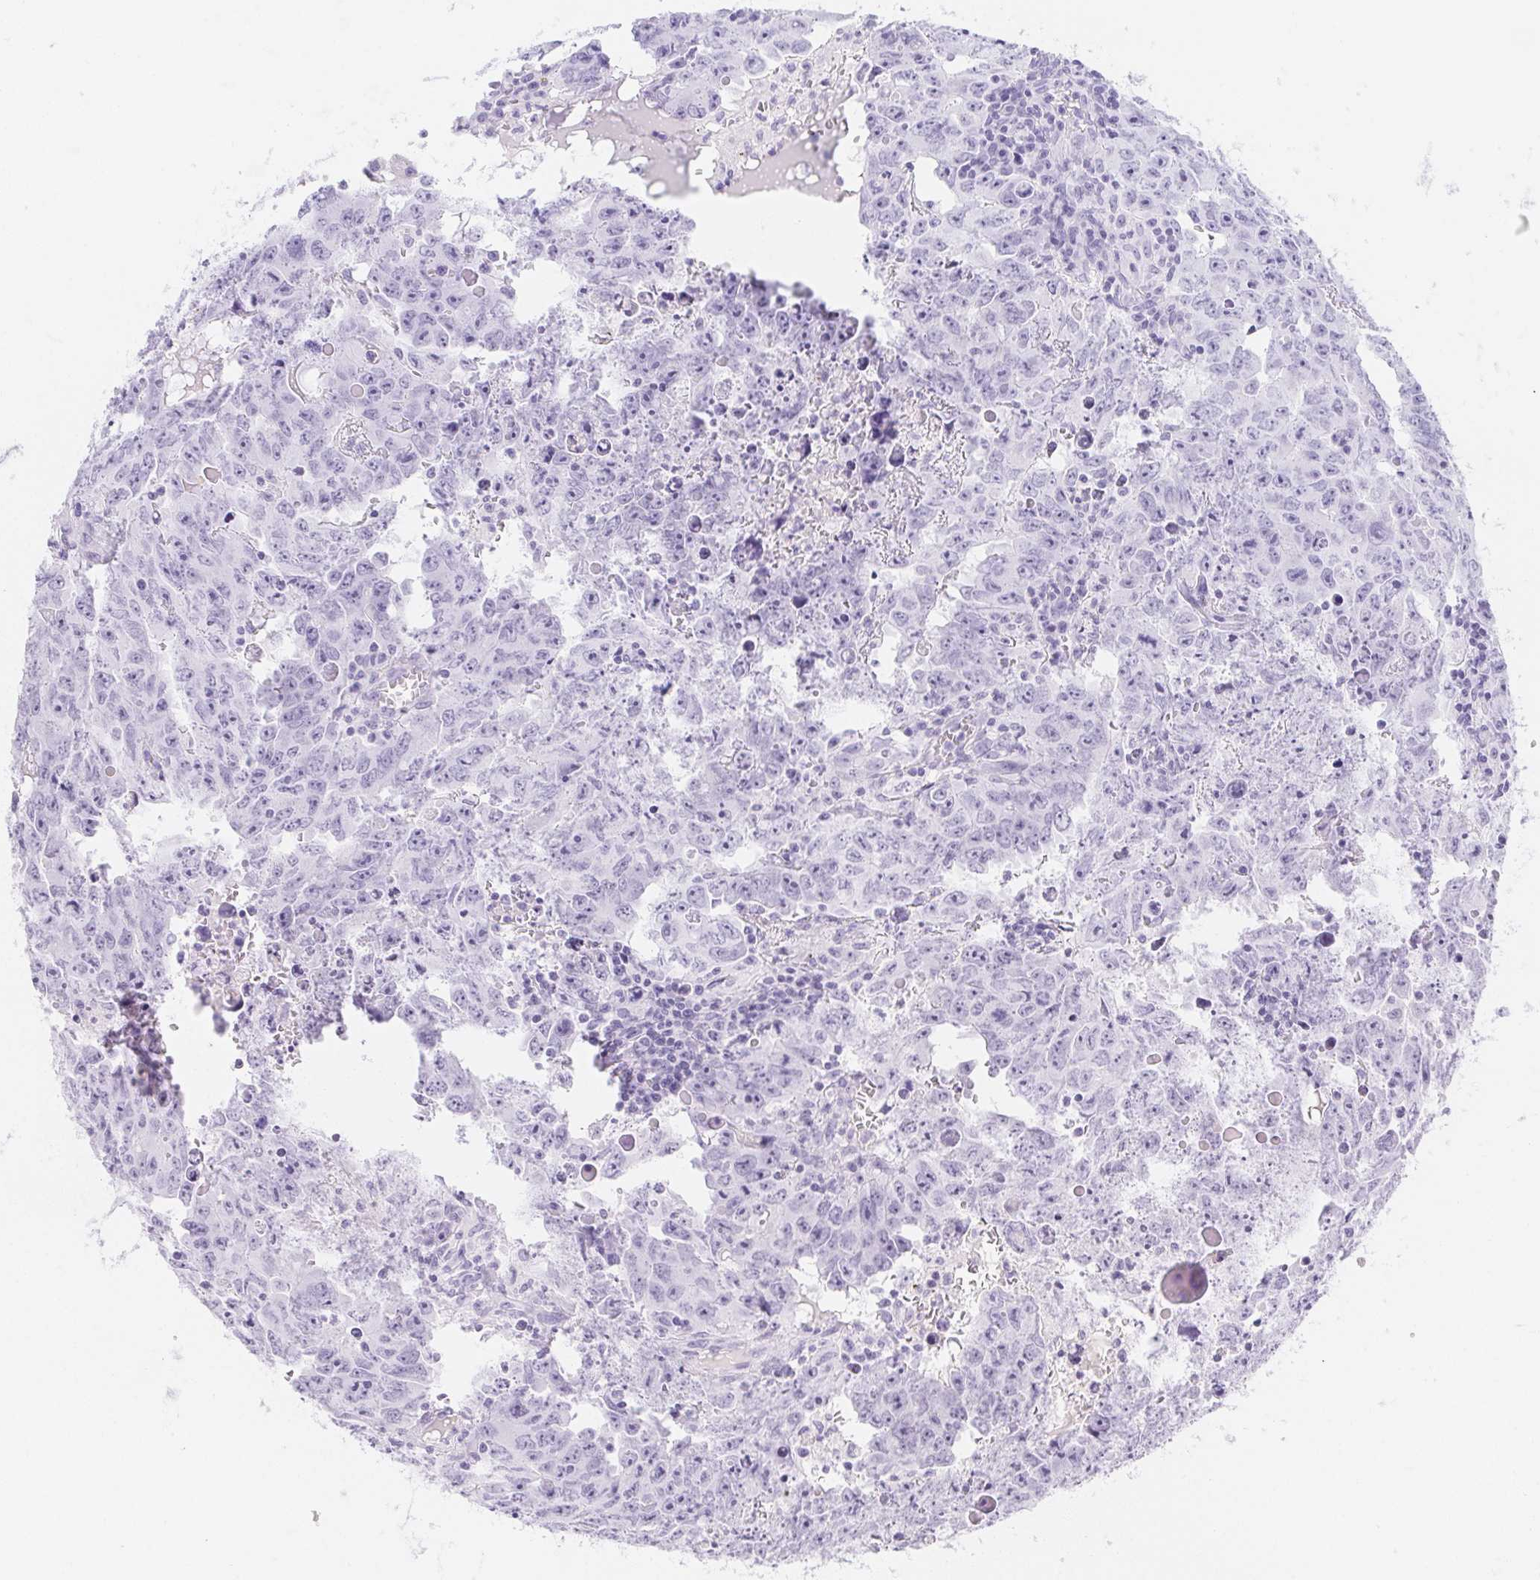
{"staining": {"intensity": "negative", "quantity": "none", "location": "none"}, "tissue": "testis cancer", "cell_type": "Tumor cells", "image_type": "cancer", "snomed": [{"axis": "morphology", "description": "Carcinoma, Embryonal, NOS"}, {"axis": "topography", "description": "Testis"}], "caption": "An immunohistochemistry histopathology image of testis cancer (embryonal carcinoma) is shown. There is no staining in tumor cells of testis cancer (embryonal carcinoma).", "gene": "ITIH2", "patient": {"sex": "male", "age": 22}}